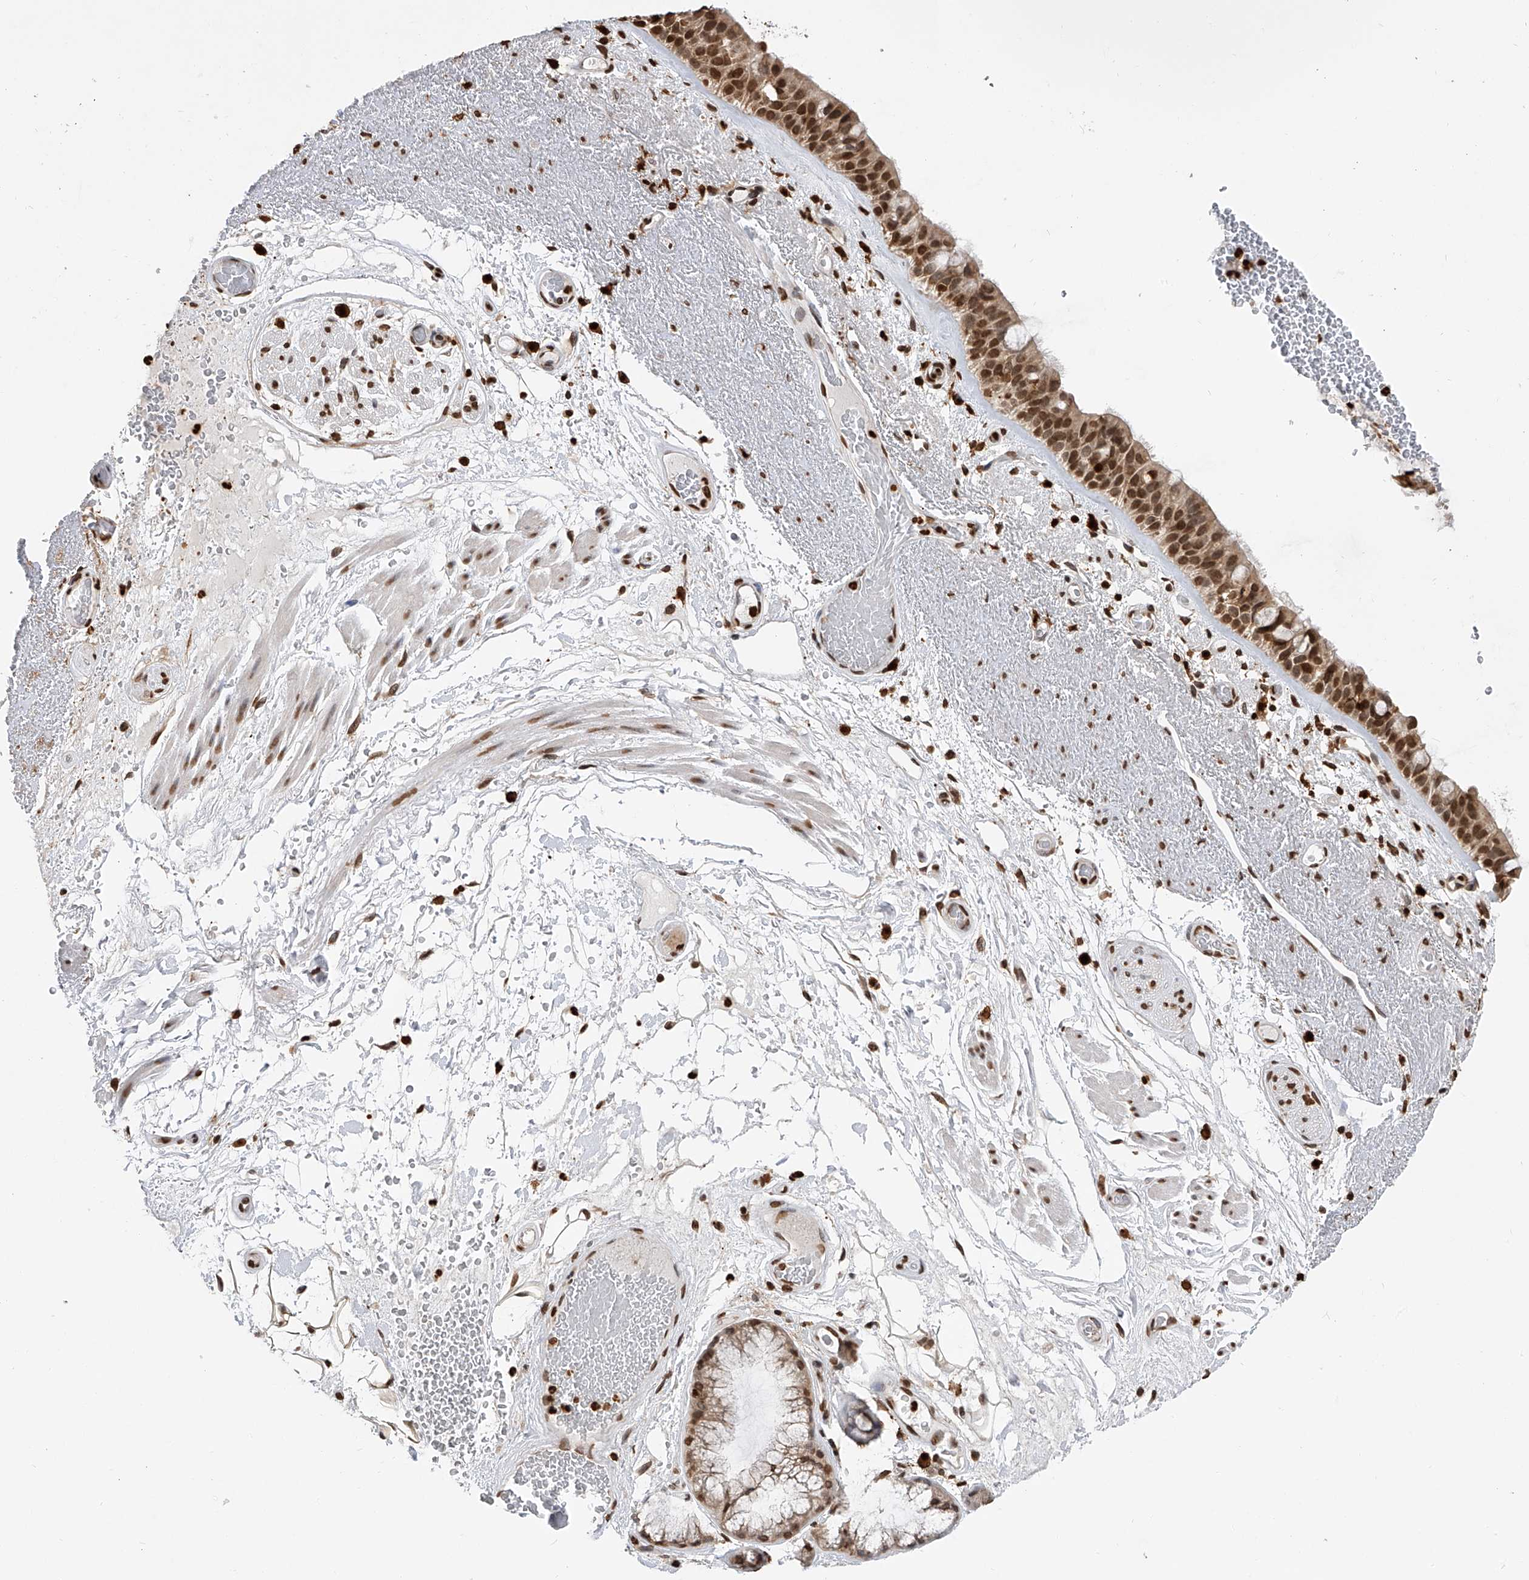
{"staining": {"intensity": "moderate", "quantity": ">75%", "location": "nuclear"}, "tissue": "bronchus", "cell_type": "Respiratory epithelial cells", "image_type": "normal", "snomed": [{"axis": "morphology", "description": "Normal tissue, NOS"}, {"axis": "morphology", "description": "Squamous cell carcinoma, NOS"}, {"axis": "topography", "description": "Lymph node"}, {"axis": "topography", "description": "Bronchus"}, {"axis": "topography", "description": "Lung"}], "caption": "About >75% of respiratory epithelial cells in benign human bronchus display moderate nuclear protein expression as visualized by brown immunohistochemical staining.", "gene": "CFAP410", "patient": {"sex": "male", "age": 66}}